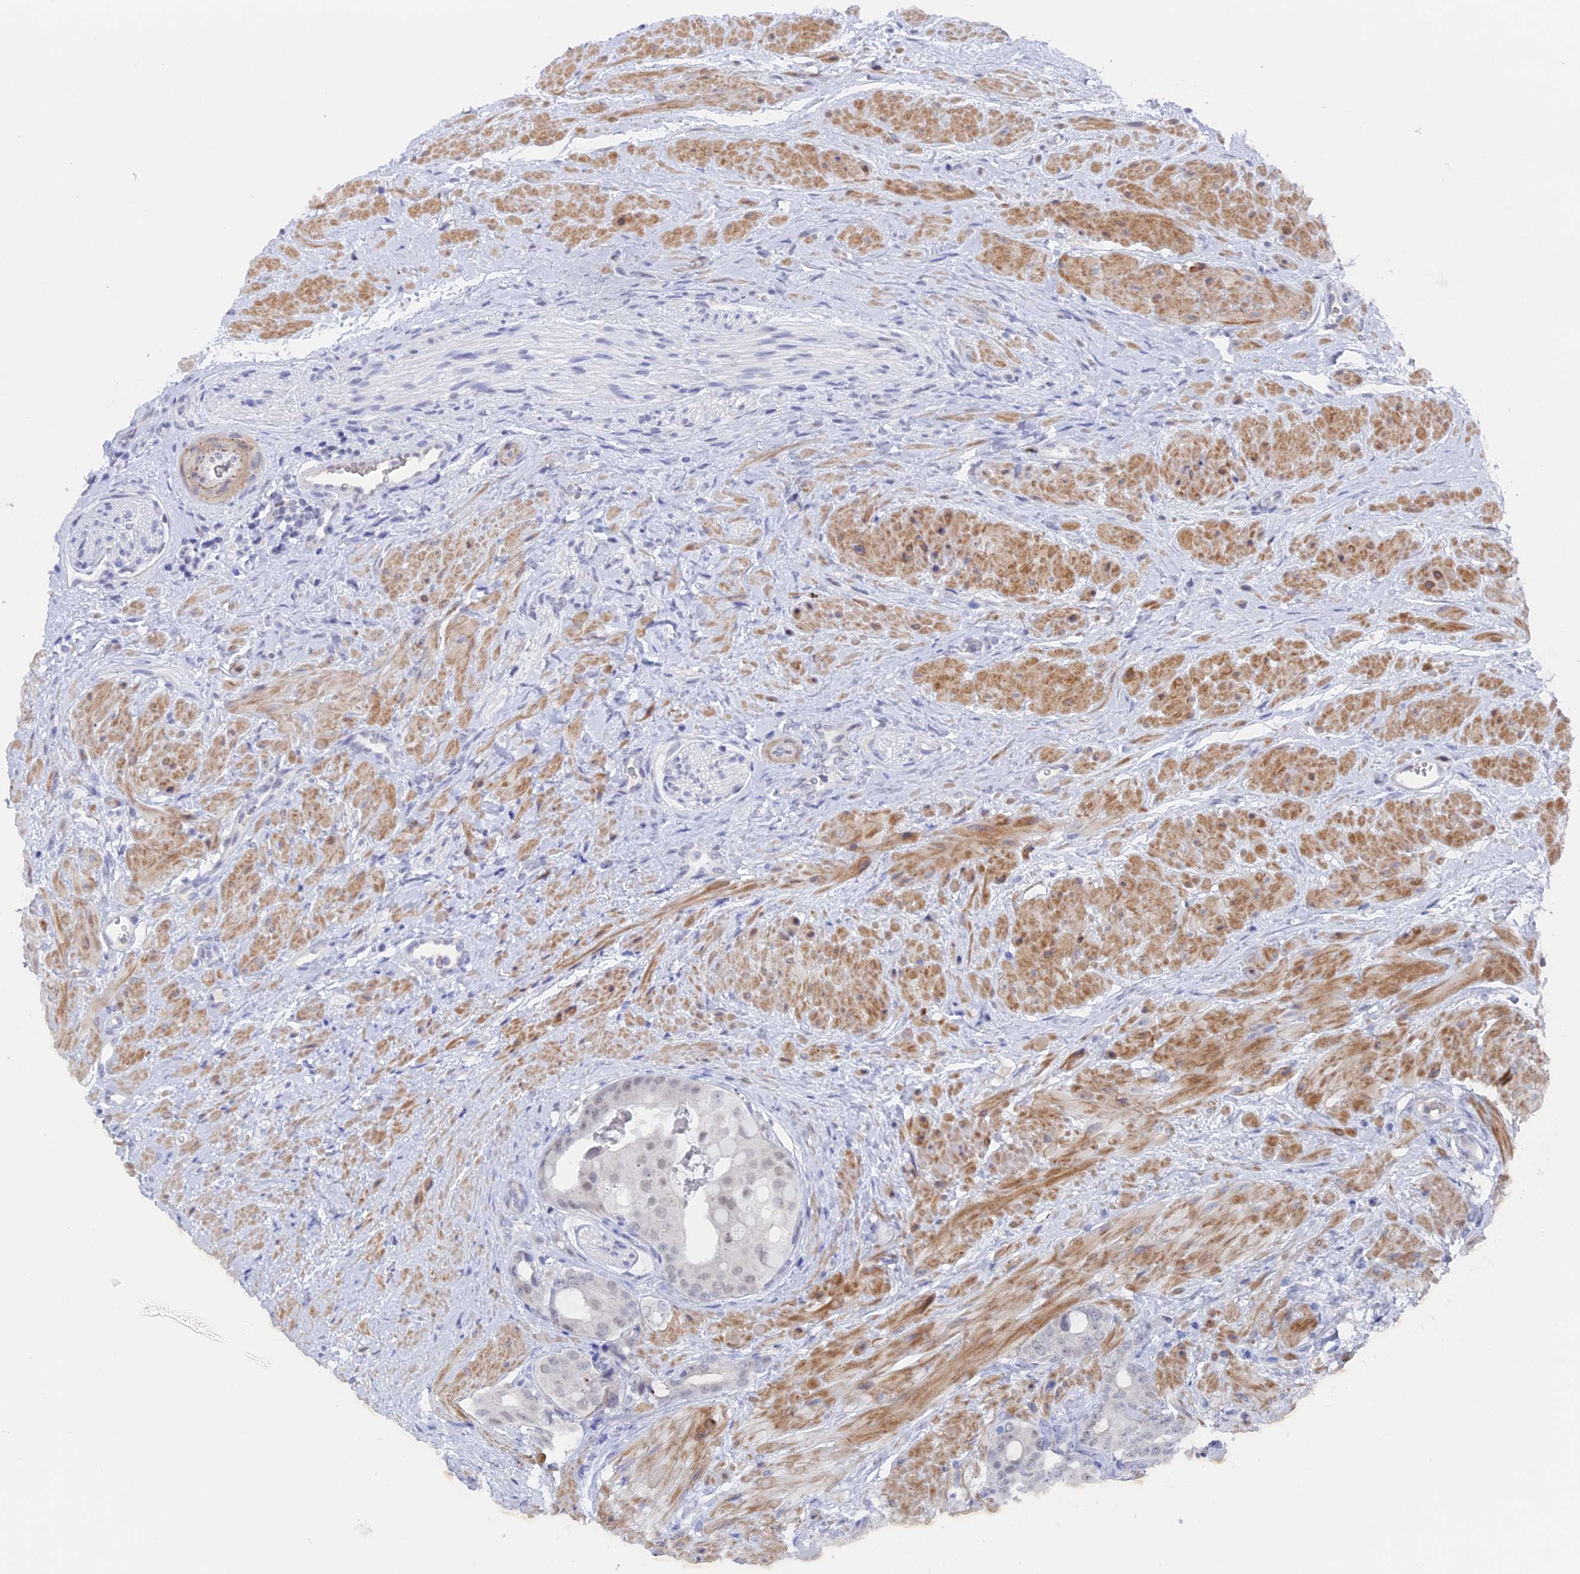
{"staining": {"intensity": "negative", "quantity": "none", "location": "none"}, "tissue": "prostate cancer", "cell_type": "Tumor cells", "image_type": "cancer", "snomed": [{"axis": "morphology", "description": "Adenocarcinoma, Low grade"}, {"axis": "topography", "description": "Prostate"}], "caption": "Immunohistochemical staining of low-grade adenocarcinoma (prostate) shows no significant expression in tumor cells. (DAB (3,3'-diaminobenzidine) immunohistochemistry visualized using brightfield microscopy, high magnification).", "gene": "BRD2", "patient": {"sex": "male", "age": 57}}